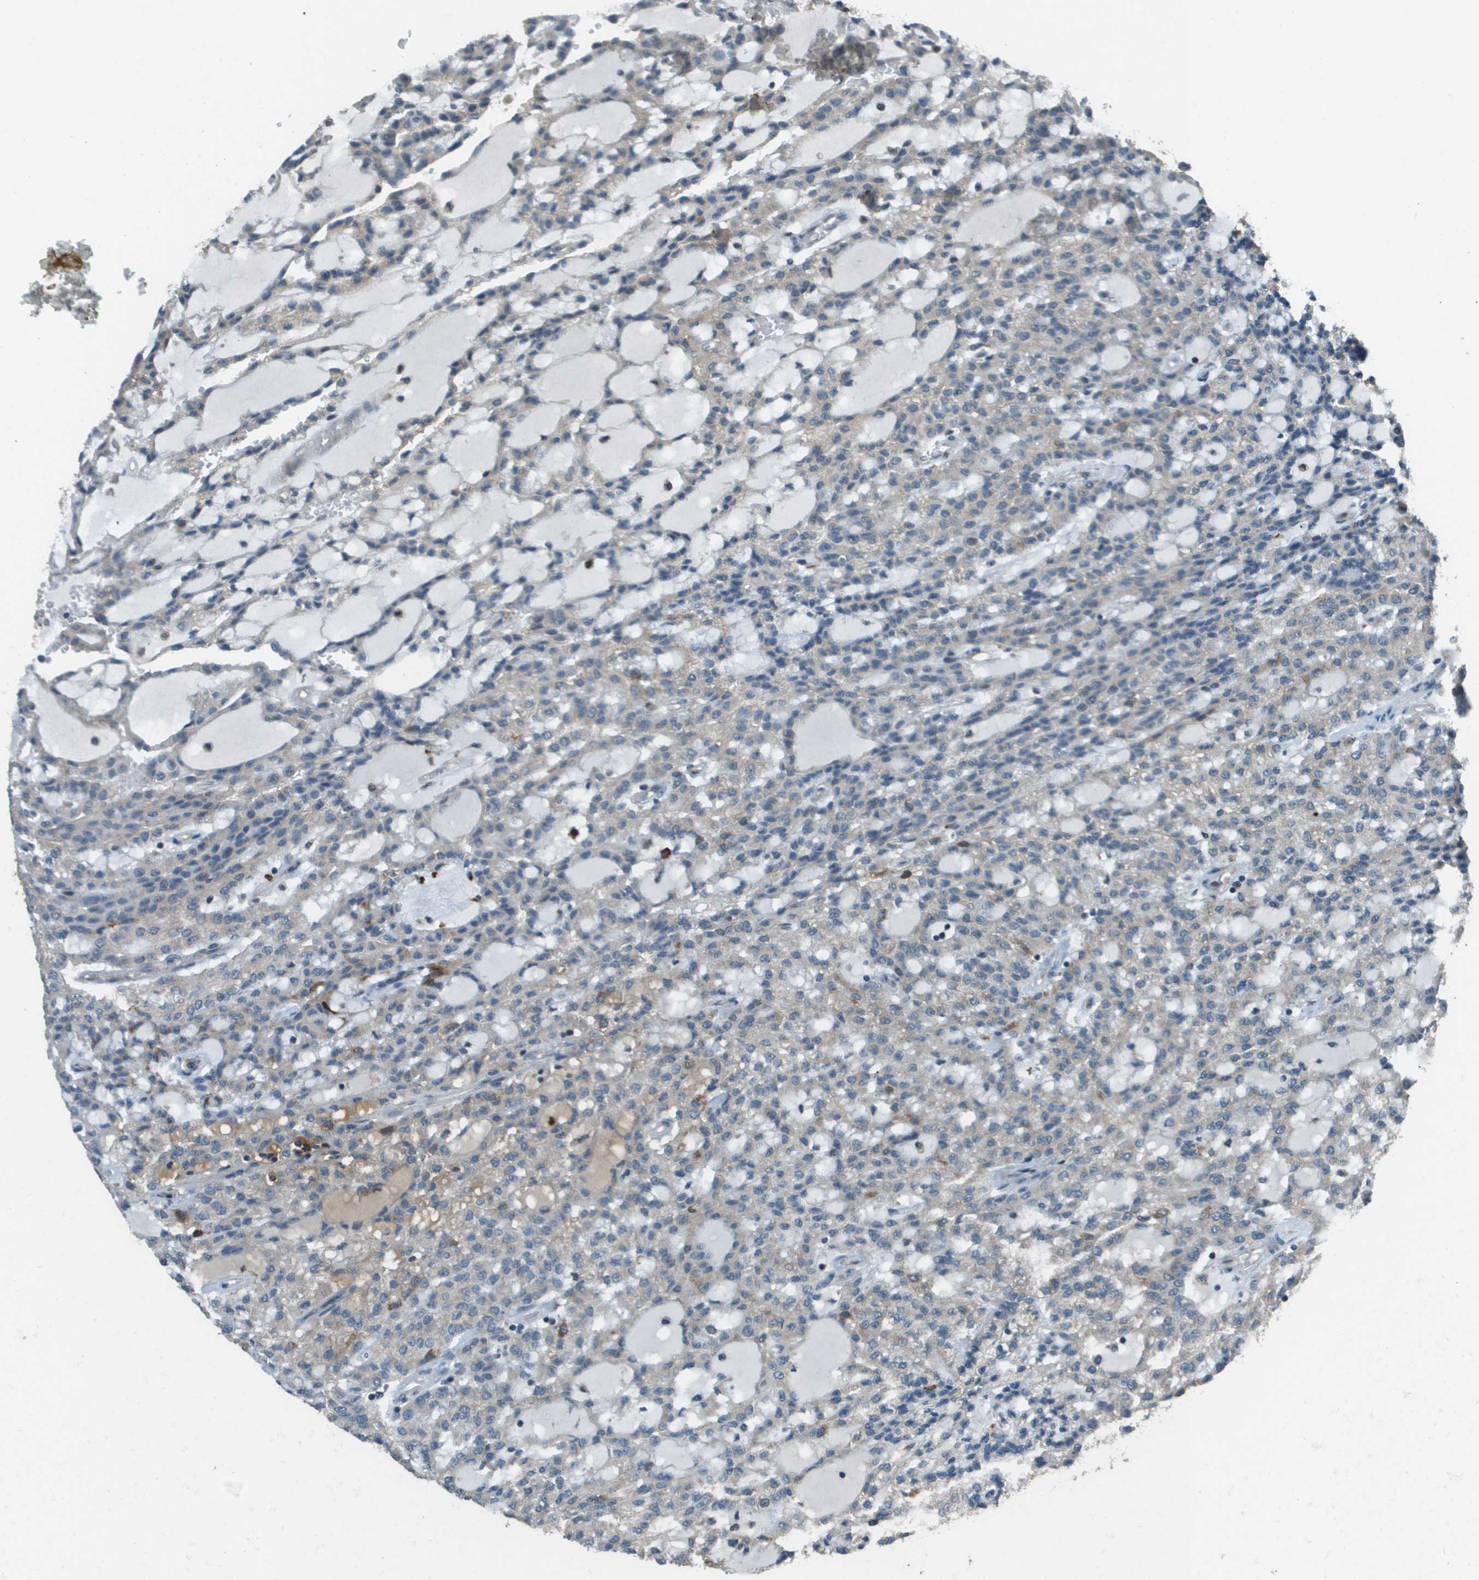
{"staining": {"intensity": "negative", "quantity": "none", "location": "none"}, "tissue": "renal cancer", "cell_type": "Tumor cells", "image_type": "cancer", "snomed": [{"axis": "morphology", "description": "Adenocarcinoma, NOS"}, {"axis": "topography", "description": "Kidney"}], "caption": "This is a image of IHC staining of renal cancer (adenocarcinoma), which shows no staining in tumor cells.", "gene": "GOSR2", "patient": {"sex": "male", "age": 63}}